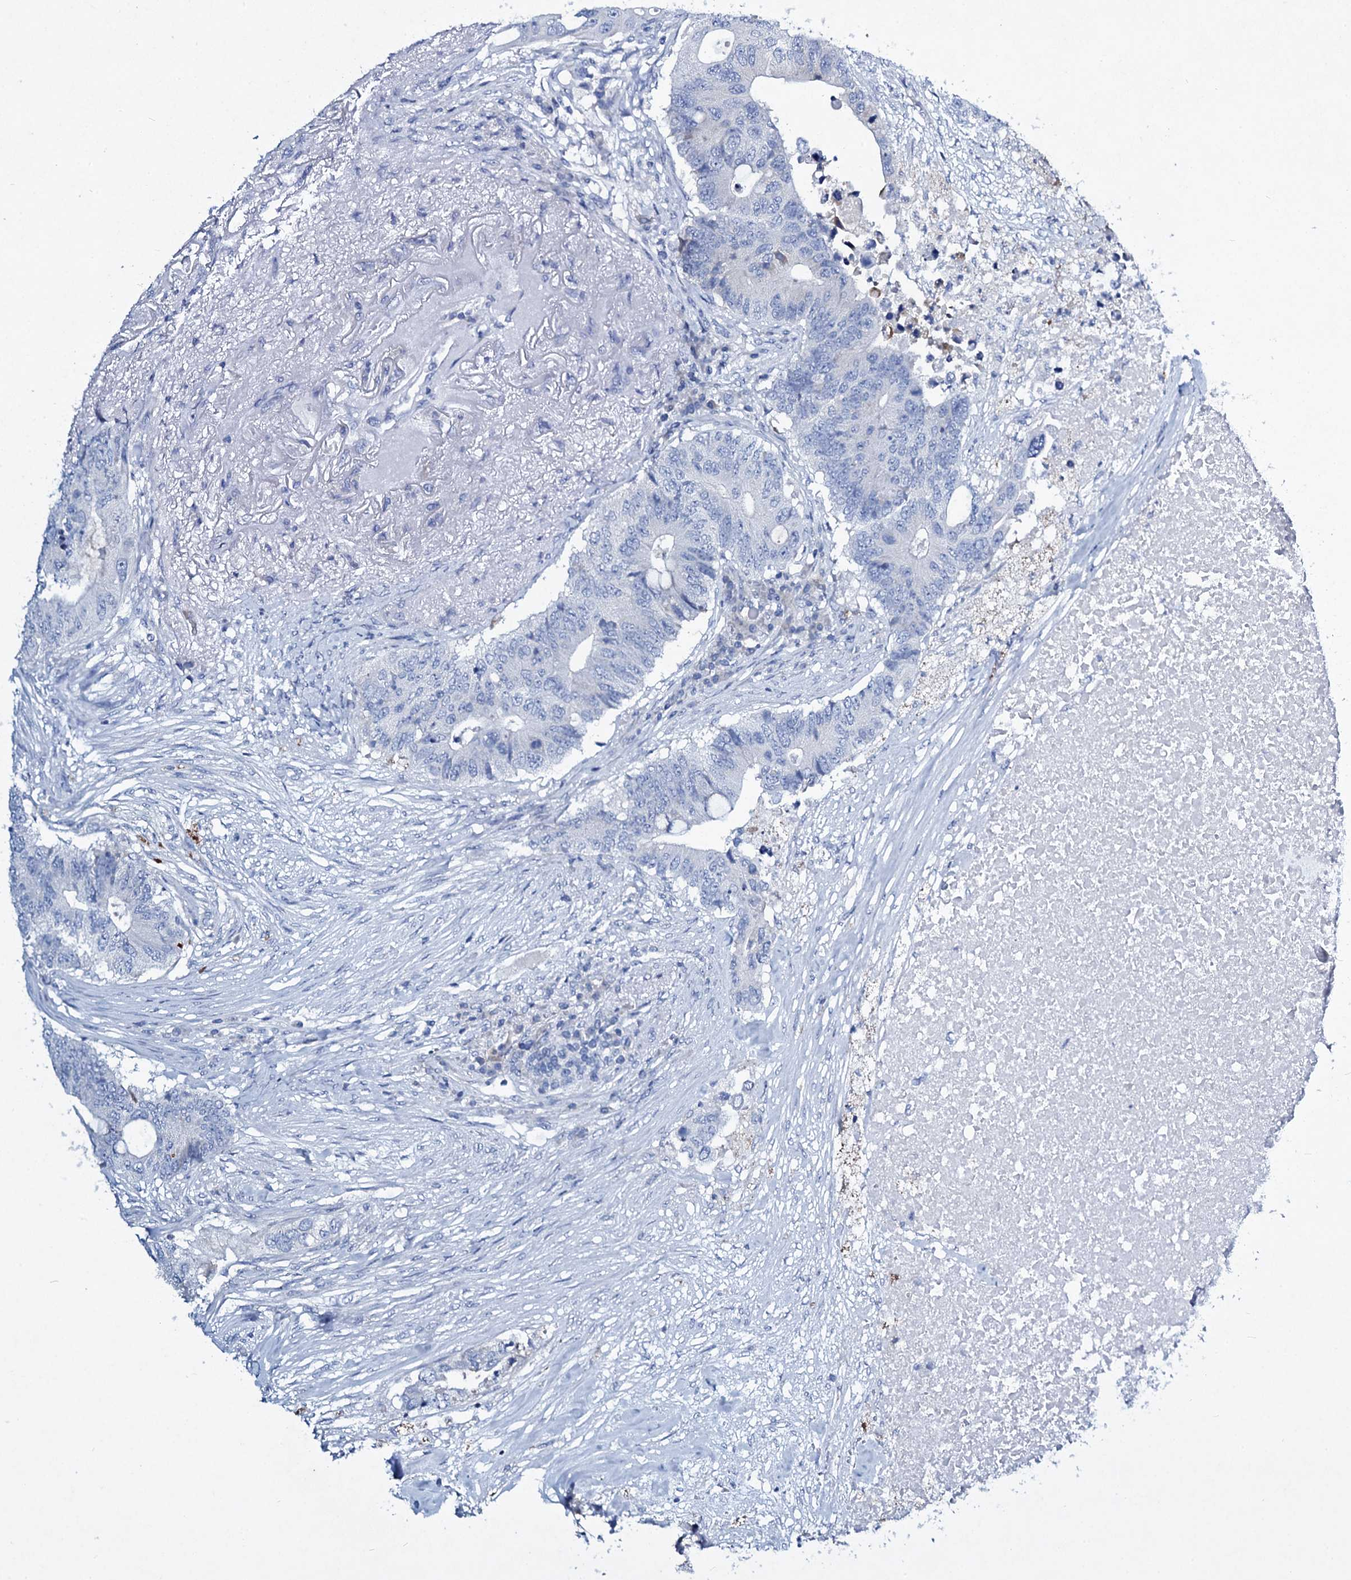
{"staining": {"intensity": "negative", "quantity": "none", "location": "none"}, "tissue": "colorectal cancer", "cell_type": "Tumor cells", "image_type": "cancer", "snomed": [{"axis": "morphology", "description": "Adenocarcinoma, NOS"}, {"axis": "topography", "description": "Colon"}], "caption": "Immunohistochemical staining of human colorectal cancer (adenocarcinoma) demonstrates no significant positivity in tumor cells. (DAB (3,3'-diaminobenzidine) immunohistochemistry visualized using brightfield microscopy, high magnification).", "gene": "TPGS2", "patient": {"sex": "male", "age": 71}}